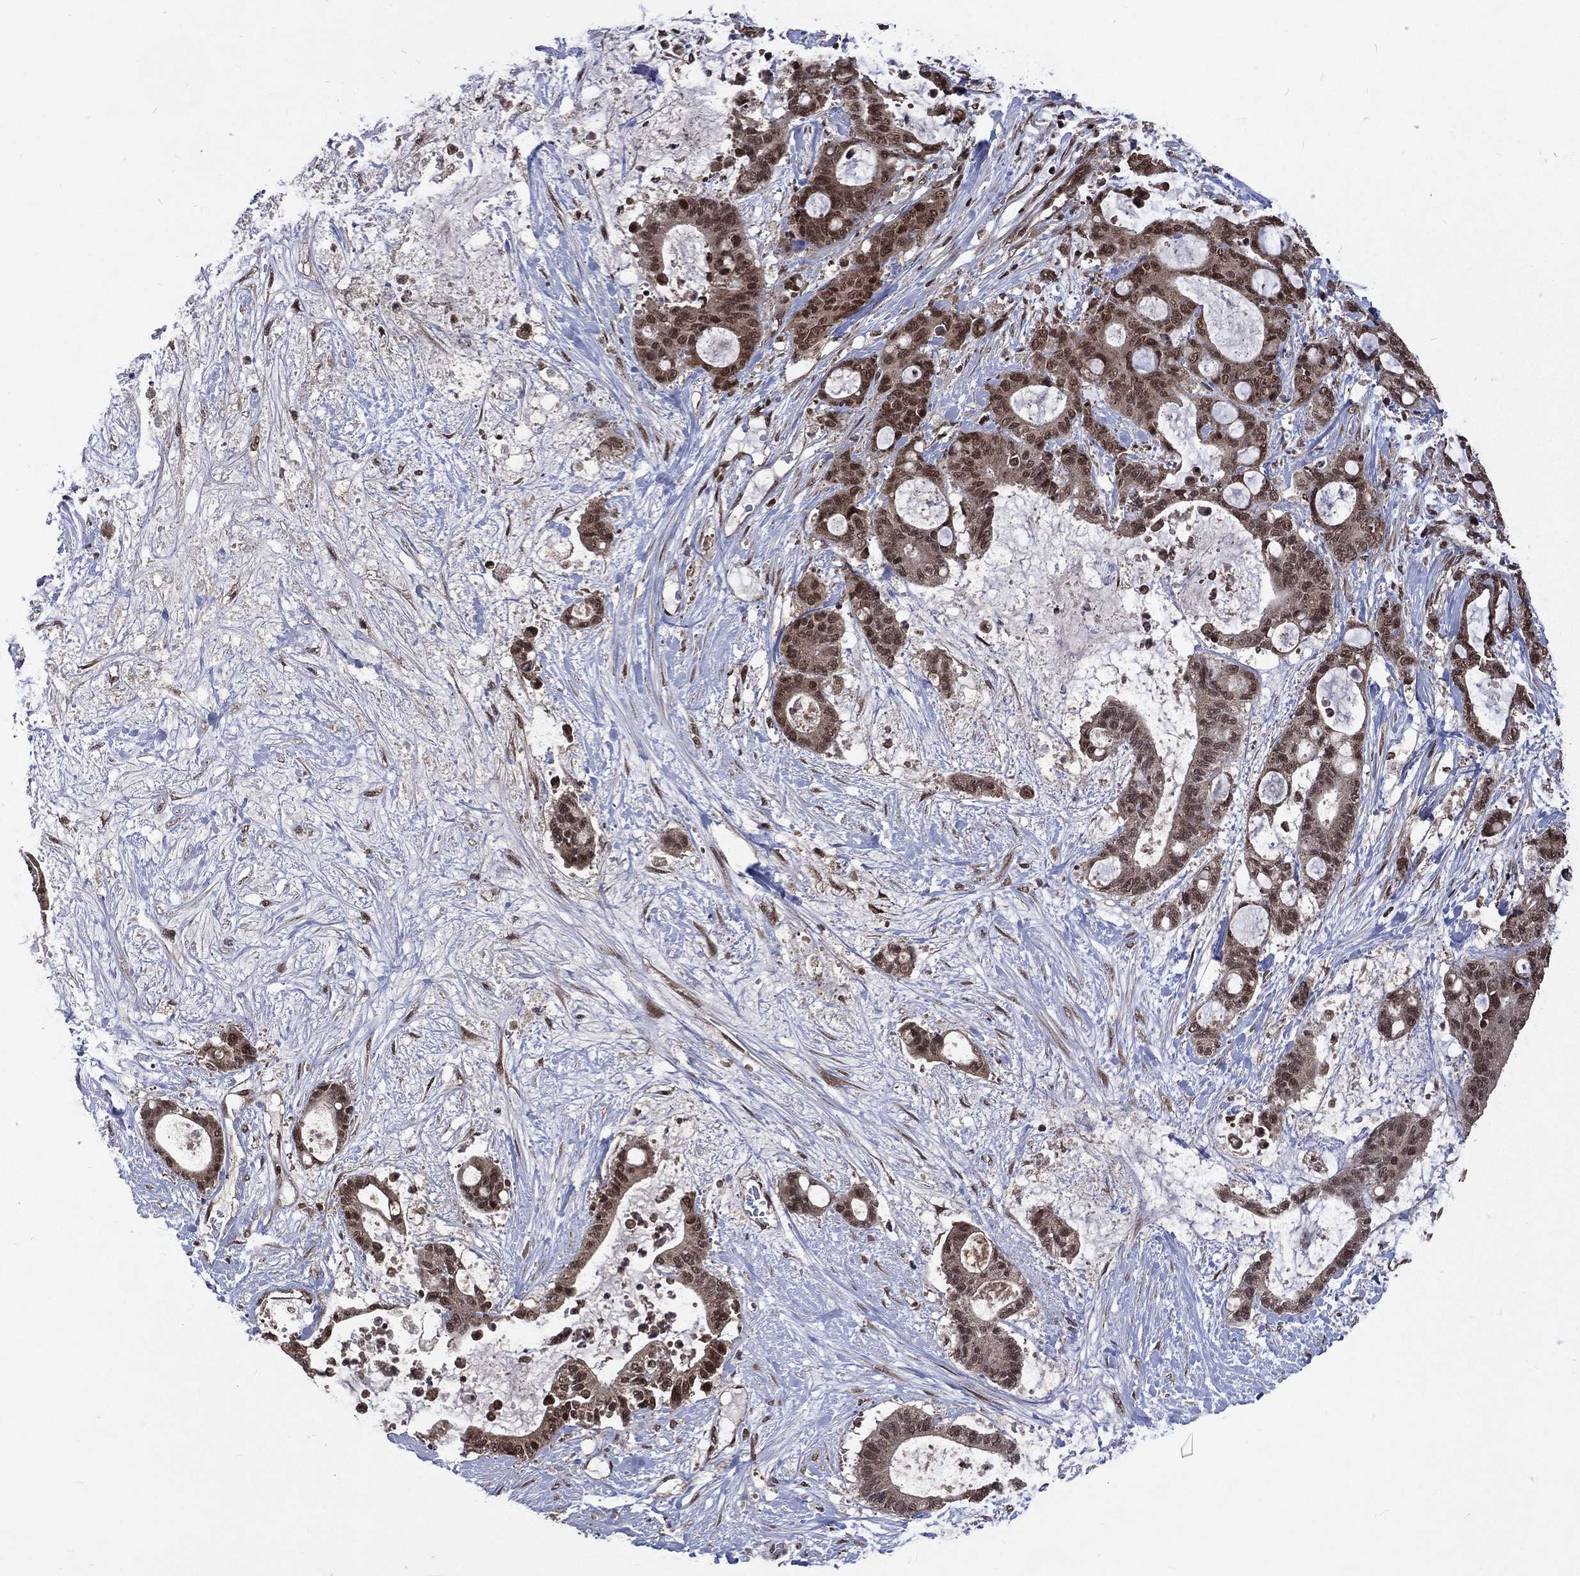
{"staining": {"intensity": "moderate", "quantity": ">75%", "location": "cytoplasmic/membranous,nuclear"}, "tissue": "liver cancer", "cell_type": "Tumor cells", "image_type": "cancer", "snomed": [{"axis": "morphology", "description": "Normal tissue, NOS"}, {"axis": "morphology", "description": "Cholangiocarcinoma"}, {"axis": "topography", "description": "Liver"}, {"axis": "topography", "description": "Peripheral nerve tissue"}], "caption": "Tumor cells show medium levels of moderate cytoplasmic/membranous and nuclear positivity in about >75% of cells in liver cancer. The staining was performed using DAB (3,3'-diaminobenzidine) to visualize the protein expression in brown, while the nuclei were stained in blue with hematoxylin (Magnification: 20x).", "gene": "DMAP1", "patient": {"sex": "female", "age": 73}}